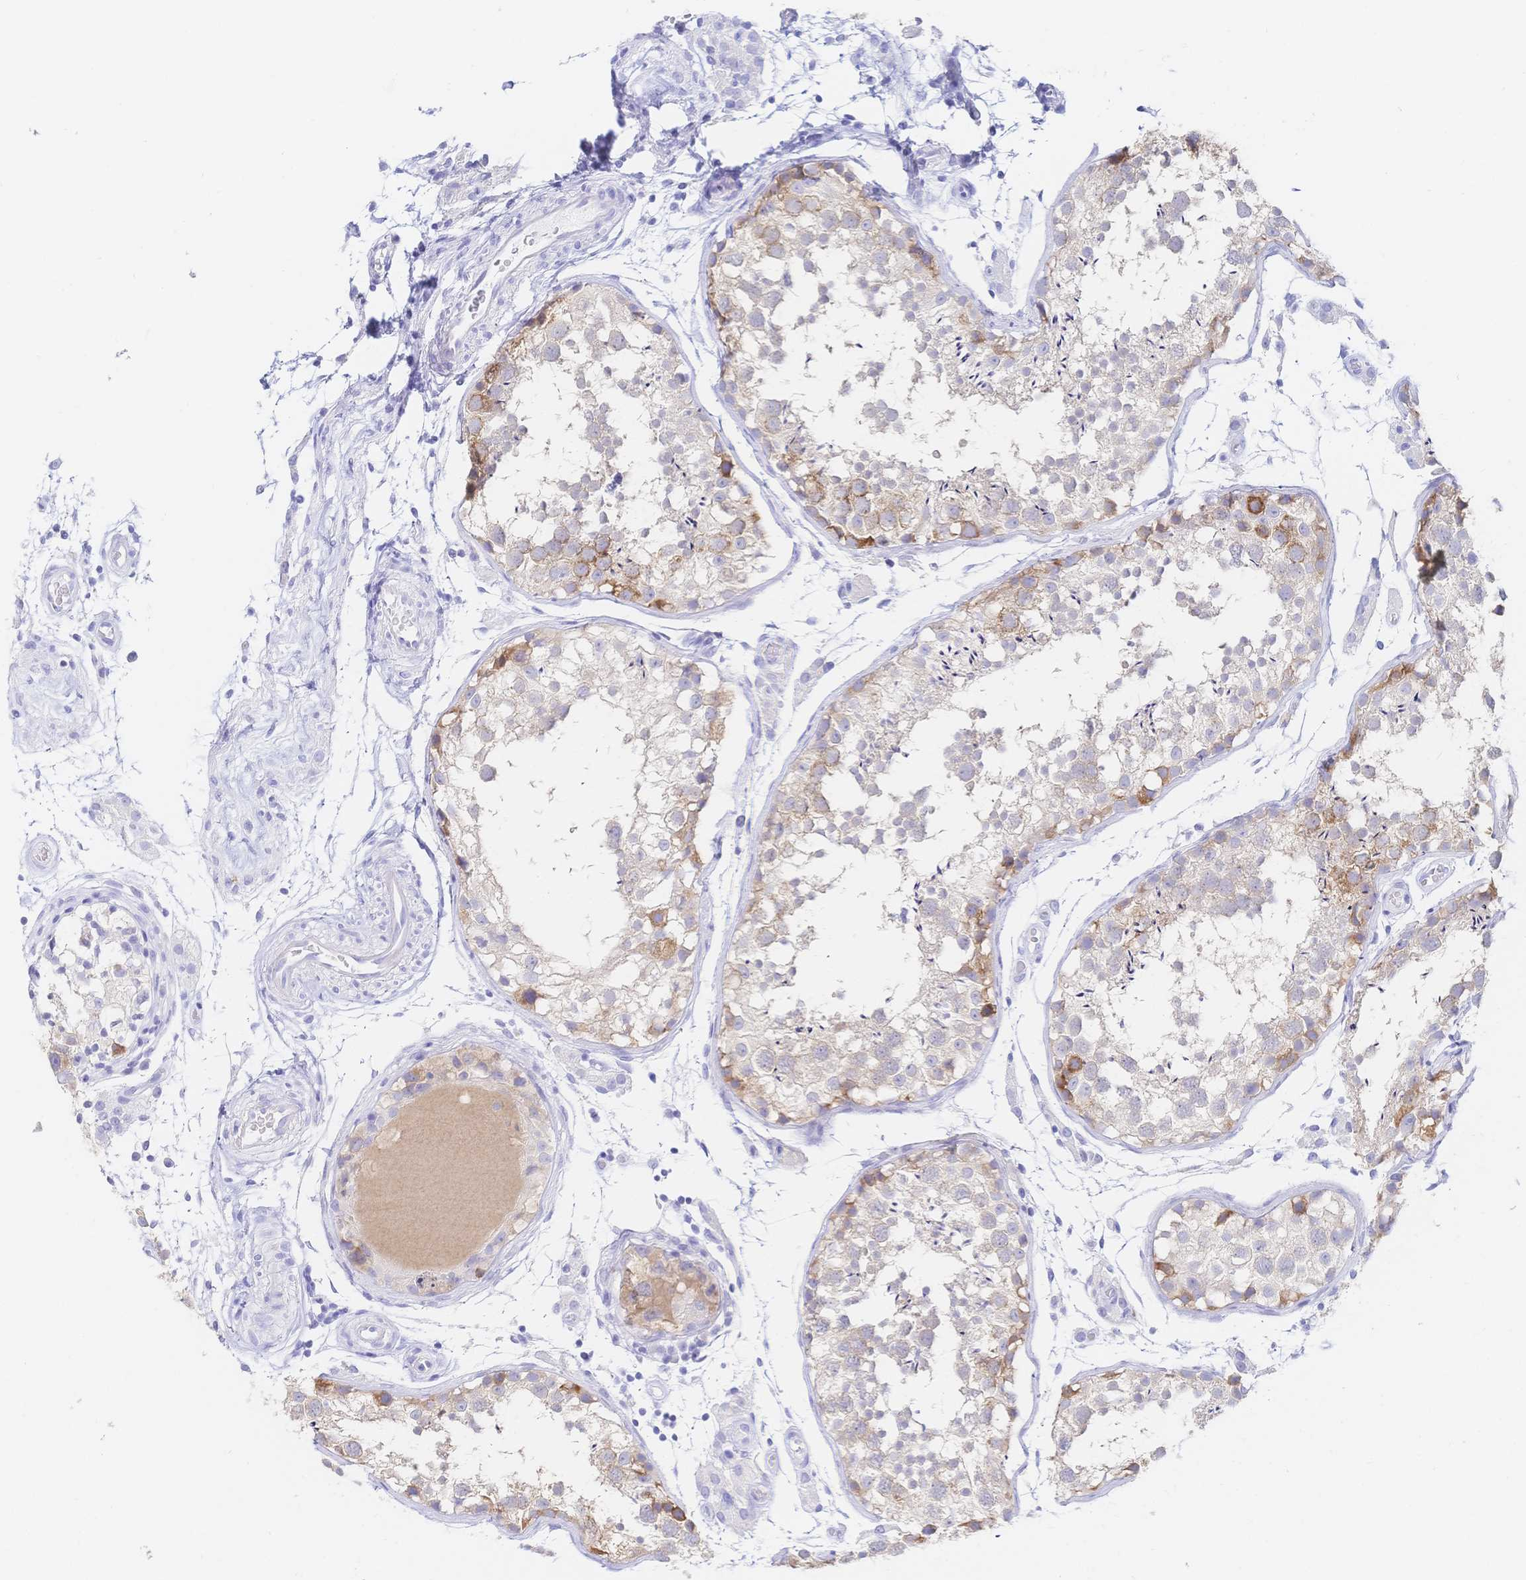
{"staining": {"intensity": "moderate", "quantity": "<25%", "location": "cytoplasmic/membranous"}, "tissue": "testis", "cell_type": "Cells in seminiferous ducts", "image_type": "normal", "snomed": [{"axis": "morphology", "description": "Normal tissue, NOS"}, {"axis": "morphology", "description": "Seminoma, NOS"}, {"axis": "topography", "description": "Testis"}], "caption": "Immunohistochemical staining of unremarkable testis exhibits <25% levels of moderate cytoplasmic/membranous protein positivity in approximately <25% of cells in seminiferous ducts.", "gene": "RRM1", "patient": {"sex": "male", "age": 29}}